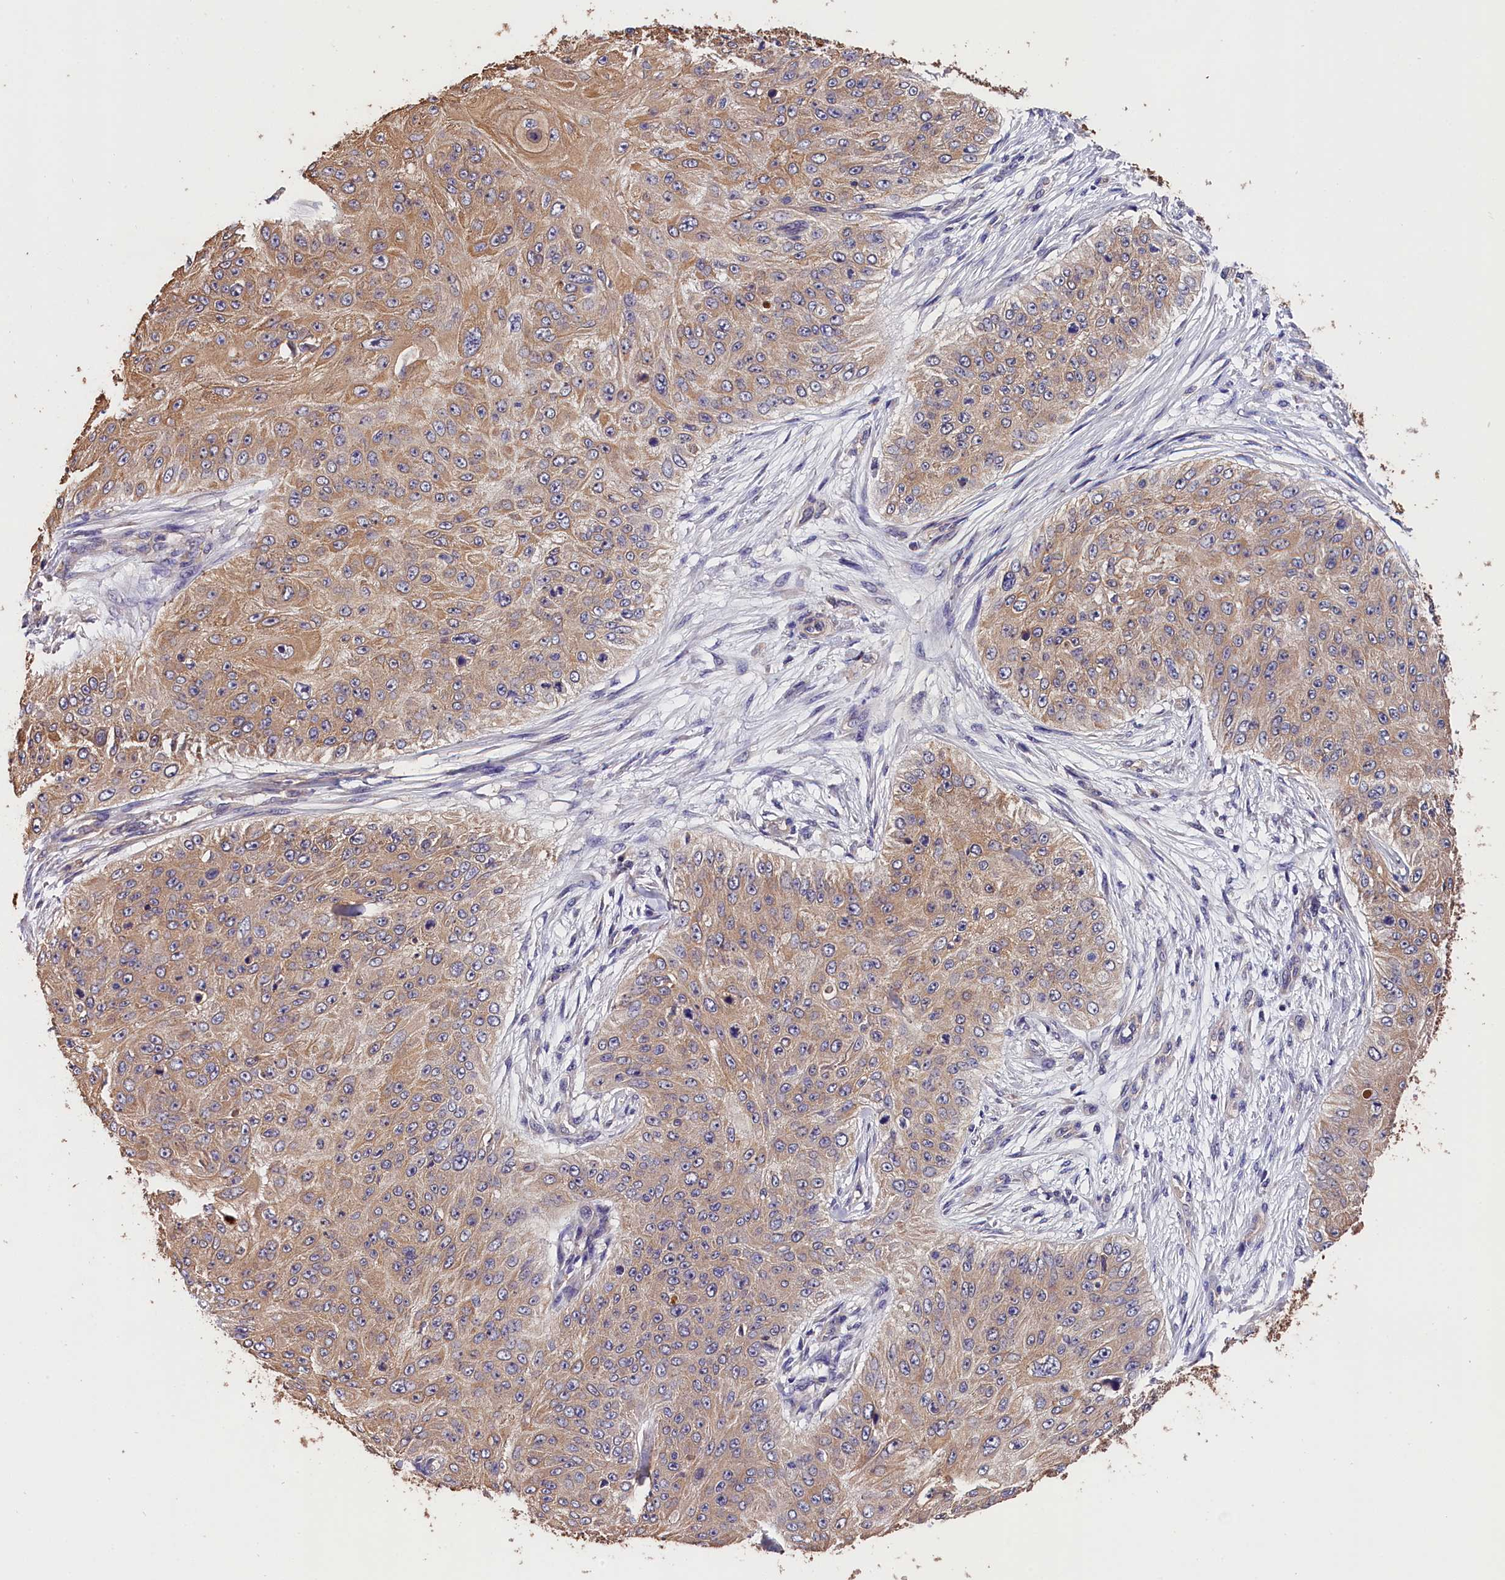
{"staining": {"intensity": "moderate", "quantity": ">75%", "location": "cytoplasmic/membranous"}, "tissue": "skin cancer", "cell_type": "Tumor cells", "image_type": "cancer", "snomed": [{"axis": "morphology", "description": "Squamous cell carcinoma, NOS"}, {"axis": "topography", "description": "Skin"}], "caption": "Skin cancer (squamous cell carcinoma) stained with immunohistochemistry shows moderate cytoplasmic/membranous expression in about >75% of tumor cells.", "gene": "OAS3", "patient": {"sex": "female", "age": 80}}